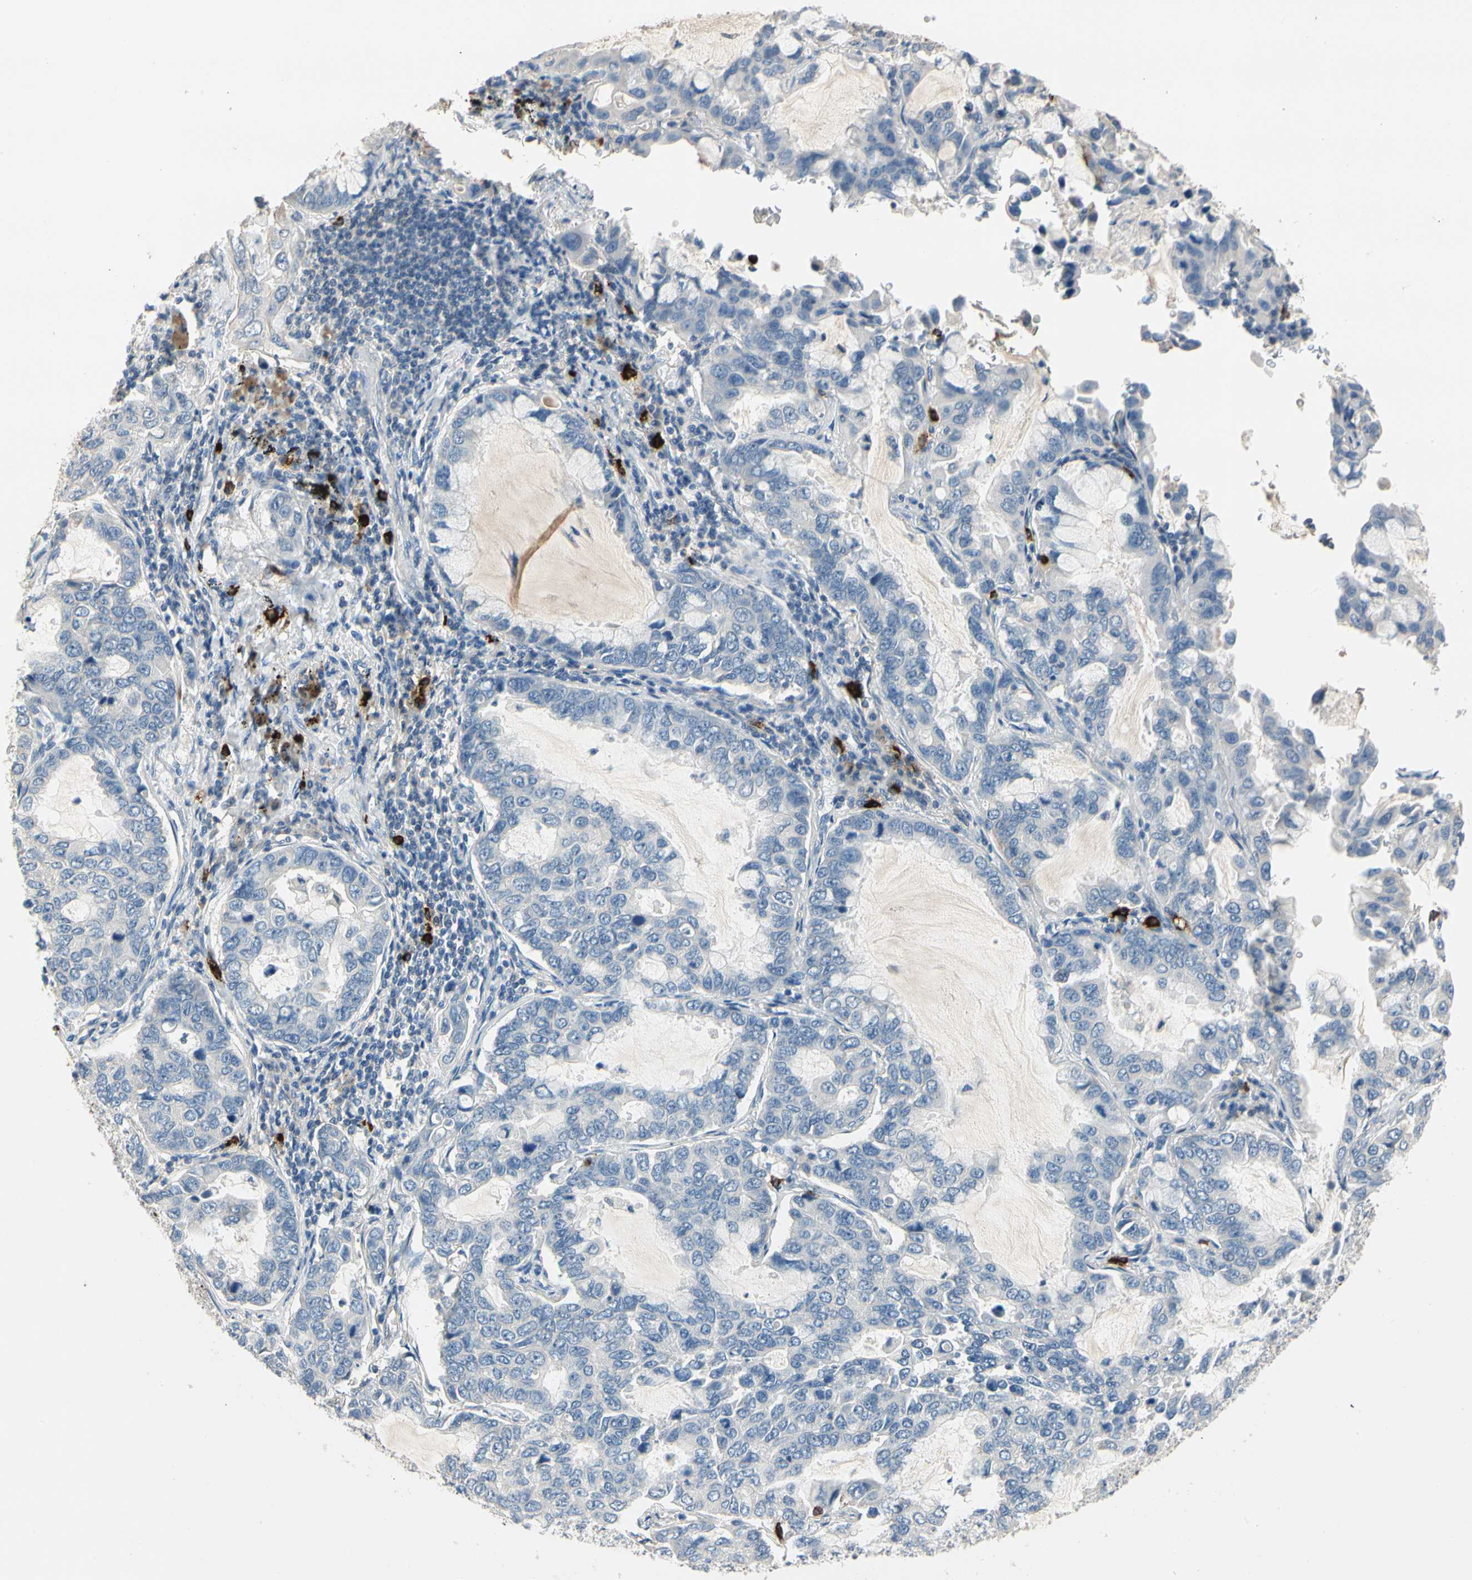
{"staining": {"intensity": "negative", "quantity": "none", "location": "none"}, "tissue": "lung cancer", "cell_type": "Tumor cells", "image_type": "cancer", "snomed": [{"axis": "morphology", "description": "Adenocarcinoma, NOS"}, {"axis": "topography", "description": "Lung"}], "caption": "This micrograph is of lung cancer stained with immunohistochemistry (IHC) to label a protein in brown with the nuclei are counter-stained blue. There is no positivity in tumor cells.", "gene": "CPA3", "patient": {"sex": "male", "age": 64}}